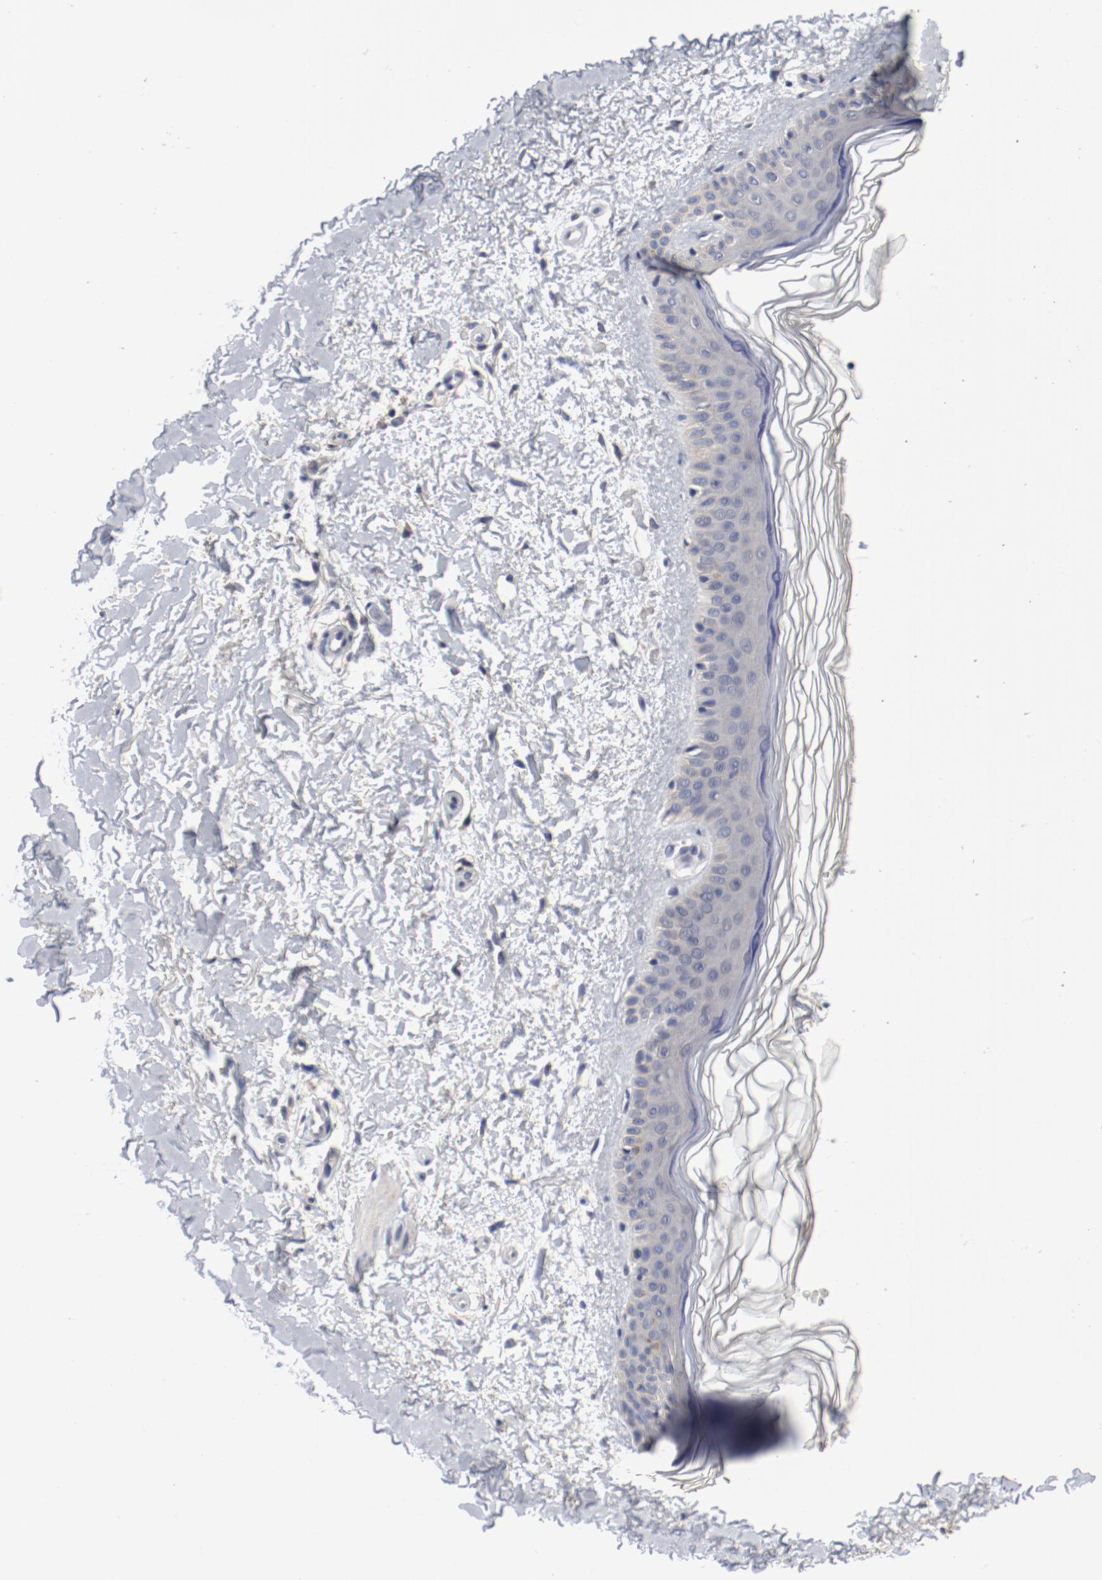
{"staining": {"intensity": "negative", "quantity": "none", "location": "none"}, "tissue": "skin", "cell_type": "Fibroblasts", "image_type": "normal", "snomed": [{"axis": "morphology", "description": "Normal tissue, NOS"}, {"axis": "topography", "description": "Skin"}], "caption": "IHC photomicrograph of unremarkable skin stained for a protein (brown), which displays no staining in fibroblasts. Brightfield microscopy of immunohistochemistry stained with DAB (brown) and hematoxylin (blue), captured at high magnification.", "gene": "ANKLE2", "patient": {"sex": "female", "age": 19}}